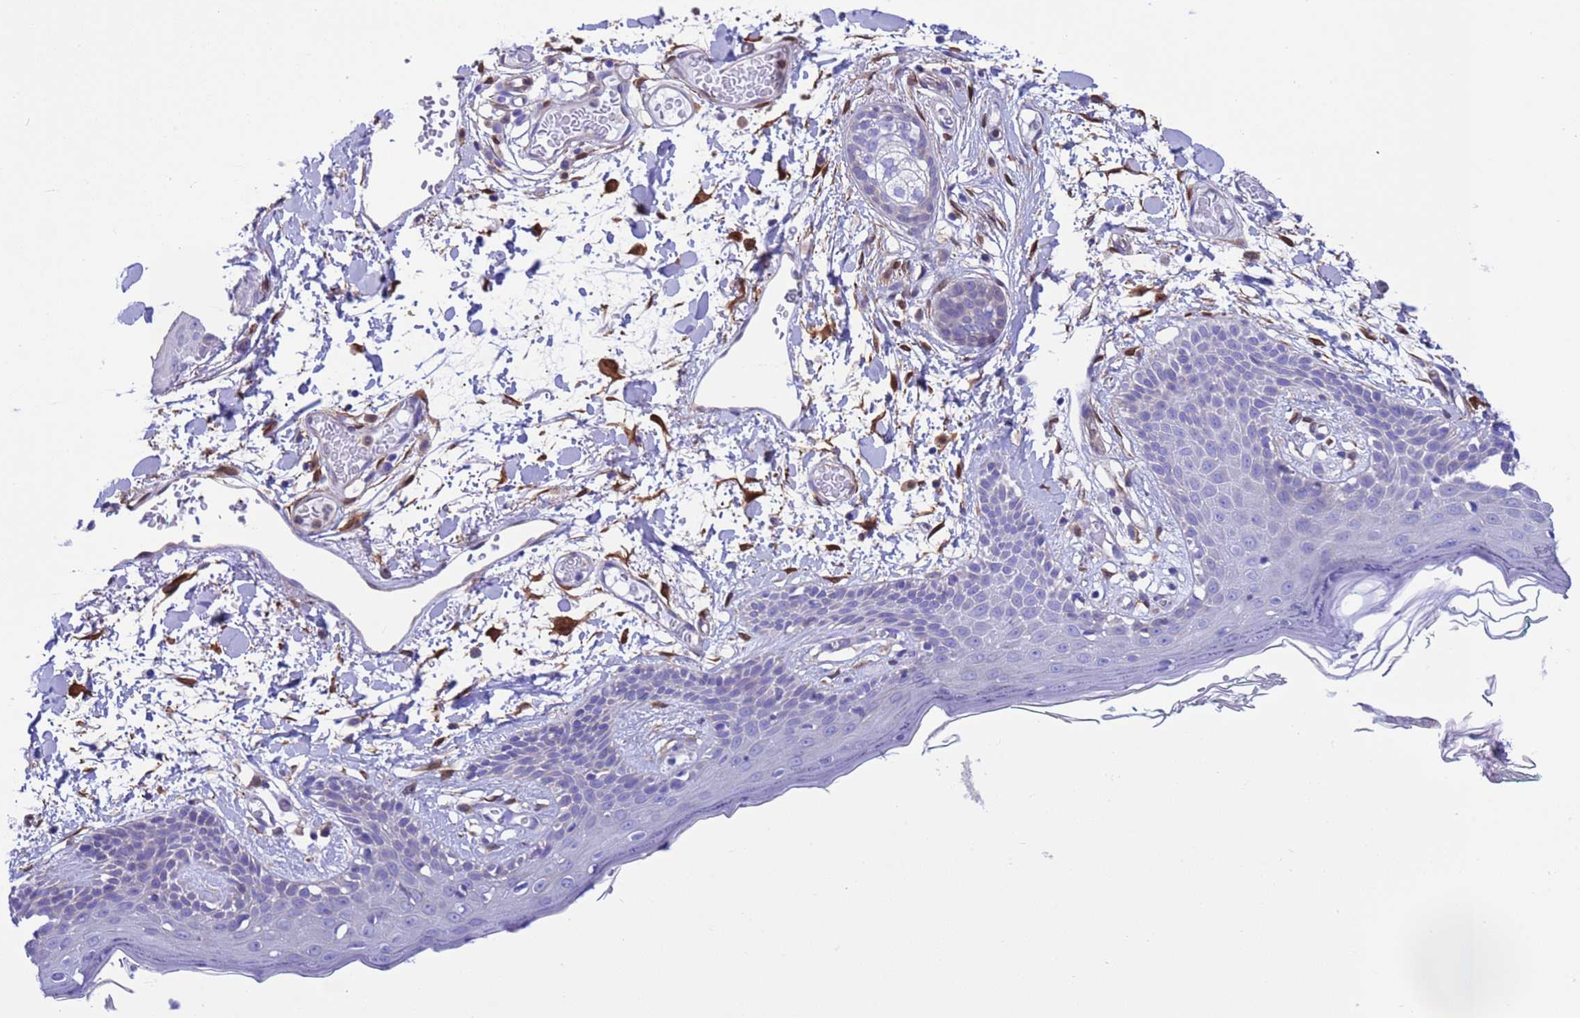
{"staining": {"intensity": "moderate", "quantity": ">75%", "location": "cytoplasmic/membranous"}, "tissue": "skin", "cell_type": "Fibroblasts", "image_type": "normal", "snomed": [{"axis": "morphology", "description": "Normal tissue, NOS"}, {"axis": "topography", "description": "Skin"}], "caption": "Benign skin reveals moderate cytoplasmic/membranous staining in approximately >75% of fibroblasts (DAB (3,3'-diaminobenzidine) IHC, brown staining for protein, blue staining for nuclei)..", "gene": "C6orf47", "patient": {"sex": "male", "age": 79}}